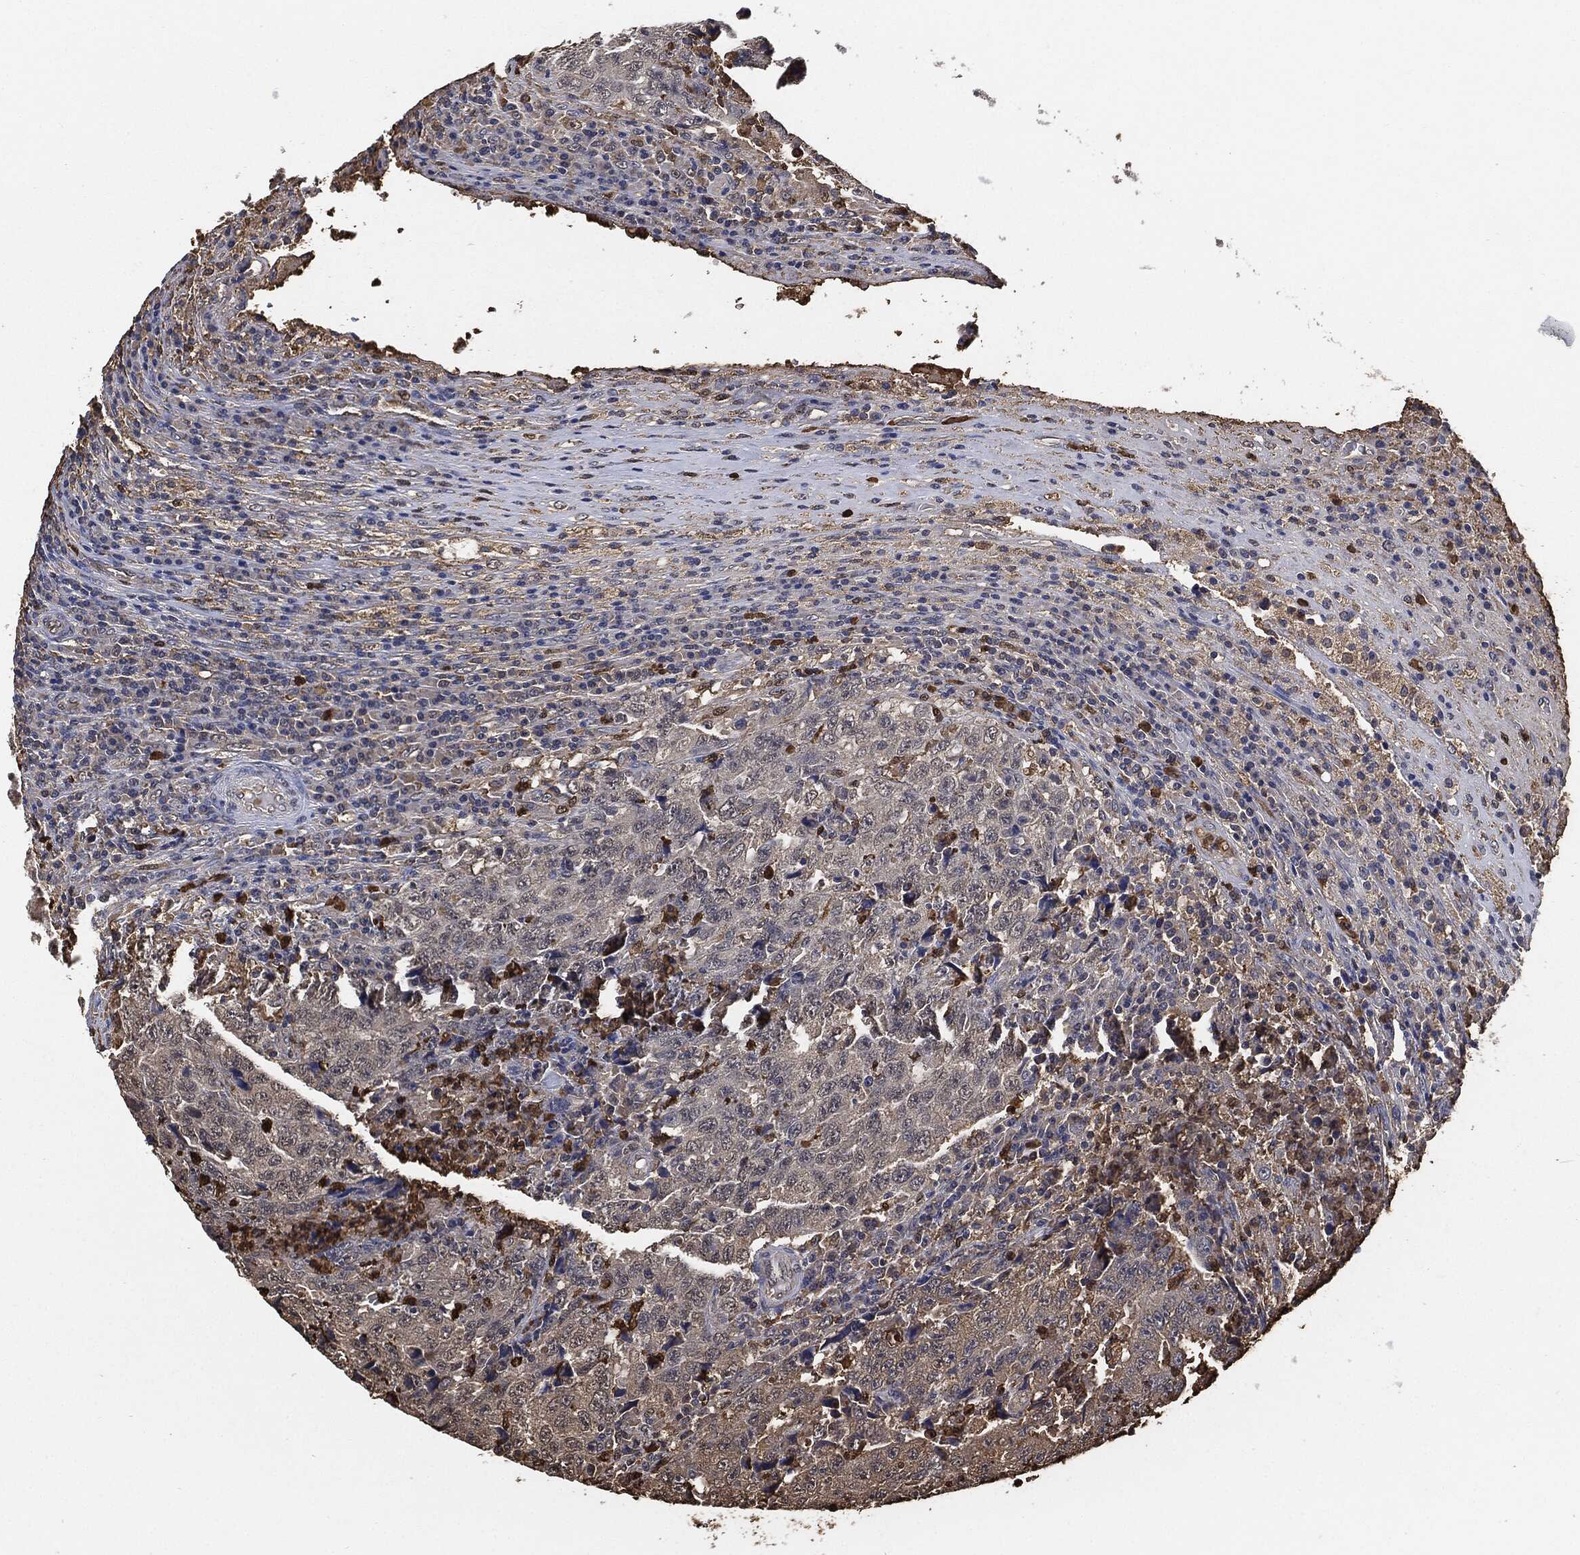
{"staining": {"intensity": "weak", "quantity": "<25%", "location": "cytoplasmic/membranous"}, "tissue": "testis cancer", "cell_type": "Tumor cells", "image_type": "cancer", "snomed": [{"axis": "morphology", "description": "Necrosis, NOS"}, {"axis": "morphology", "description": "Carcinoma, Embryonal, NOS"}, {"axis": "topography", "description": "Testis"}], "caption": "The micrograph demonstrates no staining of tumor cells in testis cancer.", "gene": "S100A9", "patient": {"sex": "male", "age": 19}}